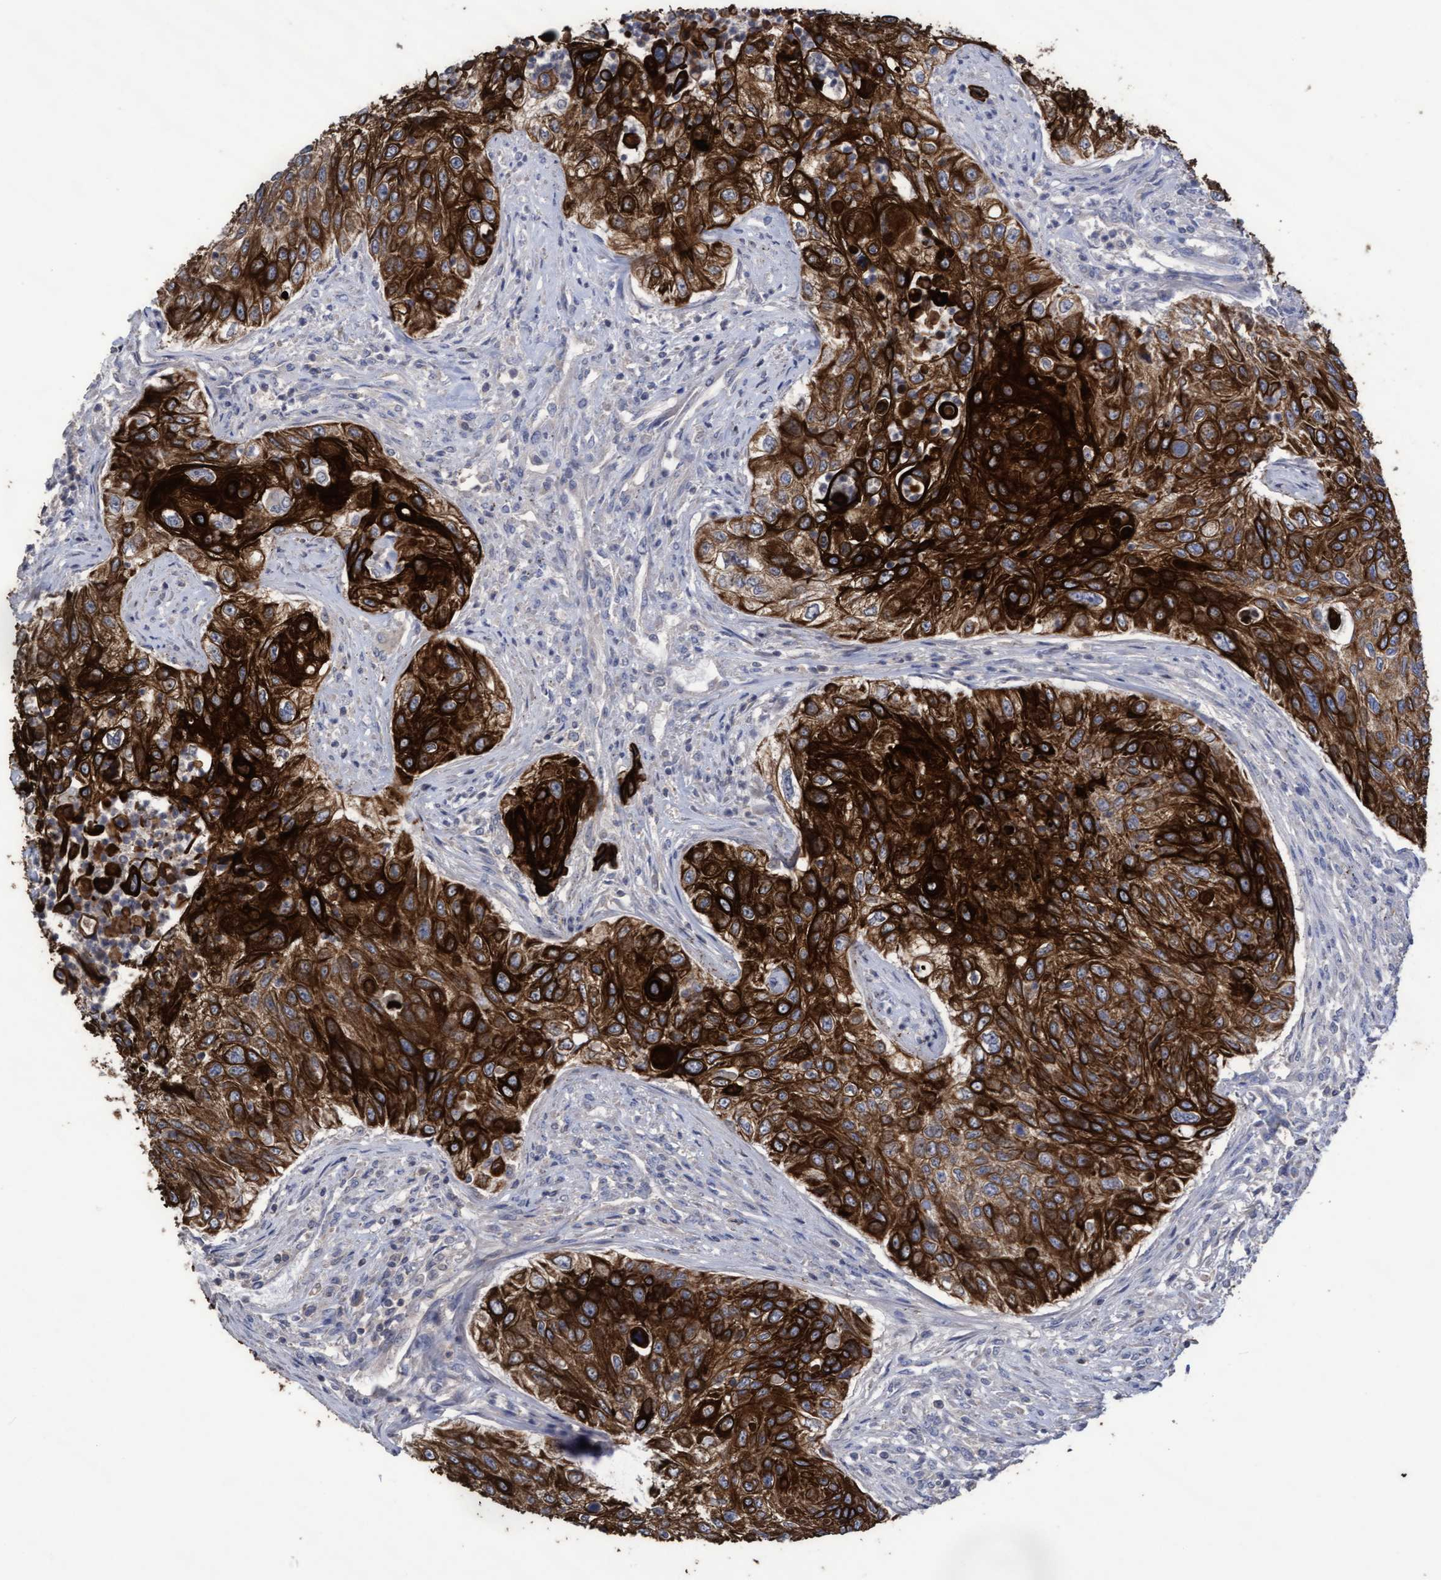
{"staining": {"intensity": "strong", "quantity": ">75%", "location": "cytoplasmic/membranous"}, "tissue": "urothelial cancer", "cell_type": "Tumor cells", "image_type": "cancer", "snomed": [{"axis": "morphology", "description": "Urothelial carcinoma, High grade"}, {"axis": "topography", "description": "Urinary bladder"}], "caption": "Urothelial carcinoma (high-grade) stained with DAB (3,3'-diaminobenzidine) immunohistochemistry (IHC) reveals high levels of strong cytoplasmic/membranous staining in approximately >75% of tumor cells.", "gene": "KRT24", "patient": {"sex": "female", "age": 60}}